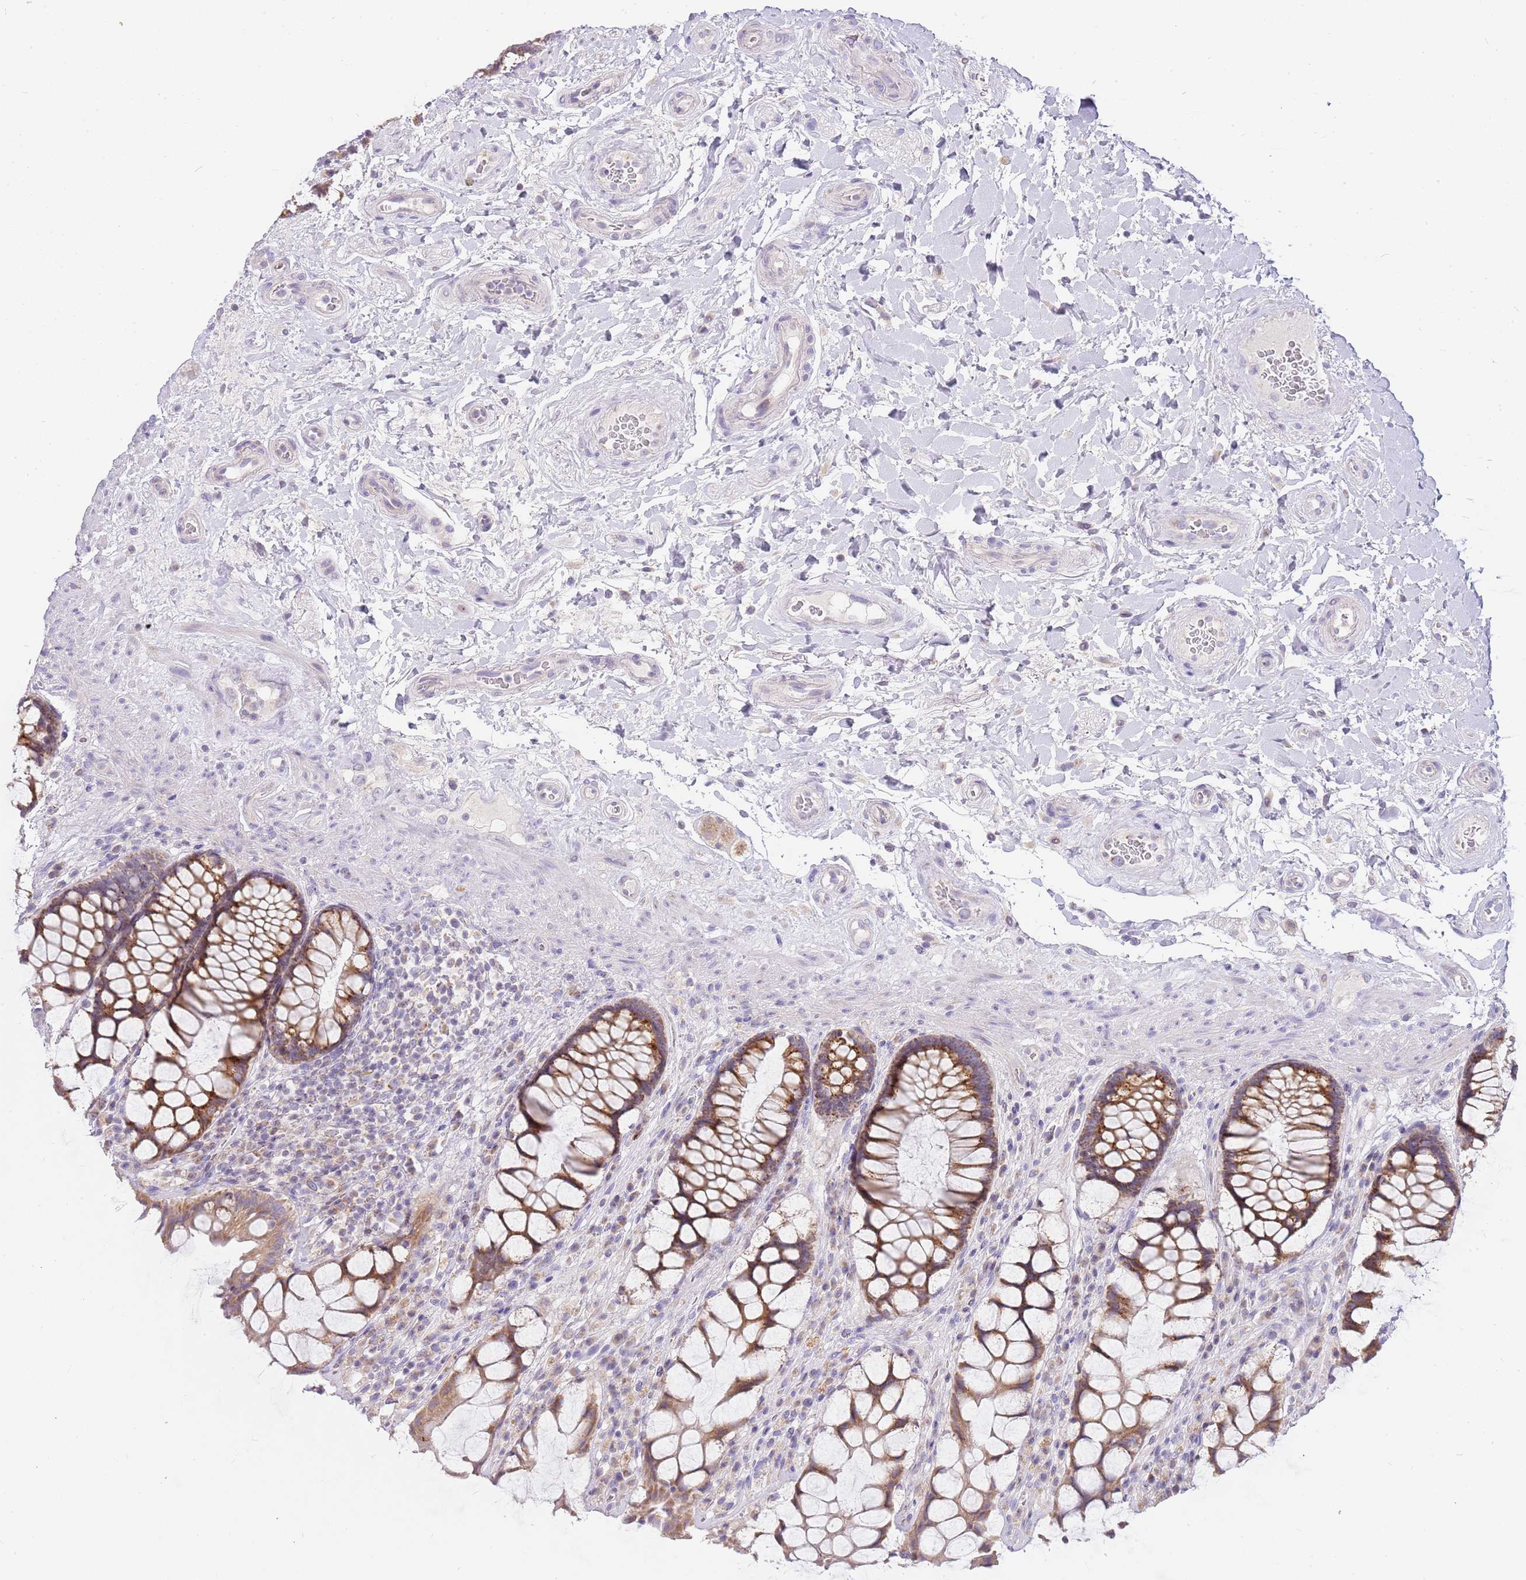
{"staining": {"intensity": "moderate", "quantity": ">75%", "location": "cytoplasmic/membranous"}, "tissue": "rectum", "cell_type": "Glandular cells", "image_type": "normal", "snomed": [{"axis": "morphology", "description": "Normal tissue, NOS"}, {"axis": "topography", "description": "Rectum"}], "caption": "An immunohistochemistry (IHC) micrograph of unremarkable tissue is shown. Protein staining in brown highlights moderate cytoplasmic/membranous positivity in rectum within glandular cells. The staining was performed using DAB, with brown indicating positive protein expression. Nuclei are stained blue with hematoxylin.", "gene": "DNAJA3", "patient": {"sex": "female", "age": 58}}